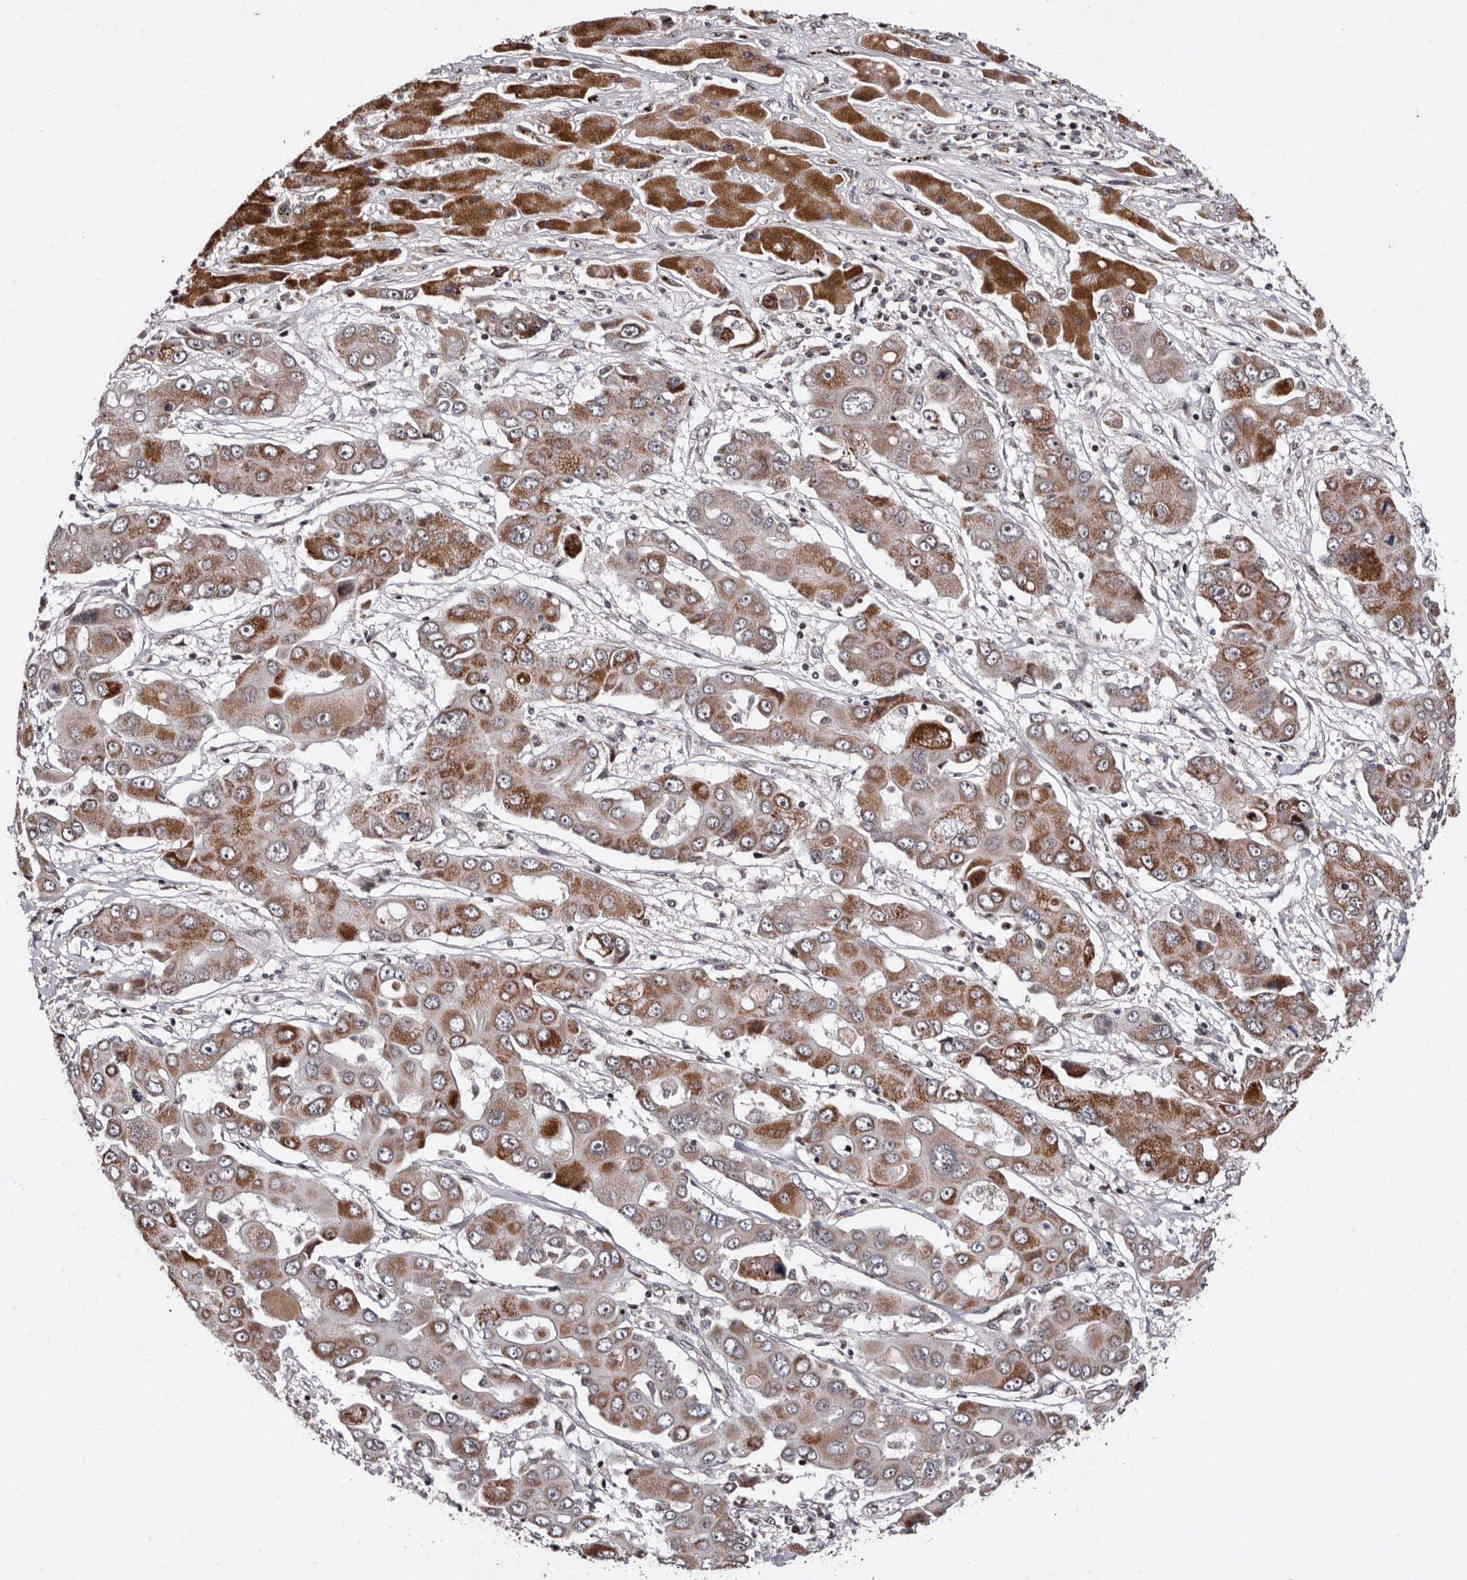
{"staining": {"intensity": "moderate", "quantity": "25%-75%", "location": "cytoplasmic/membranous"}, "tissue": "liver cancer", "cell_type": "Tumor cells", "image_type": "cancer", "snomed": [{"axis": "morphology", "description": "Cholangiocarcinoma"}, {"axis": "topography", "description": "Liver"}], "caption": "Immunohistochemistry (IHC) photomicrograph of cholangiocarcinoma (liver) stained for a protein (brown), which reveals medium levels of moderate cytoplasmic/membranous positivity in about 25%-75% of tumor cells.", "gene": "TNKS", "patient": {"sex": "male", "age": 67}}